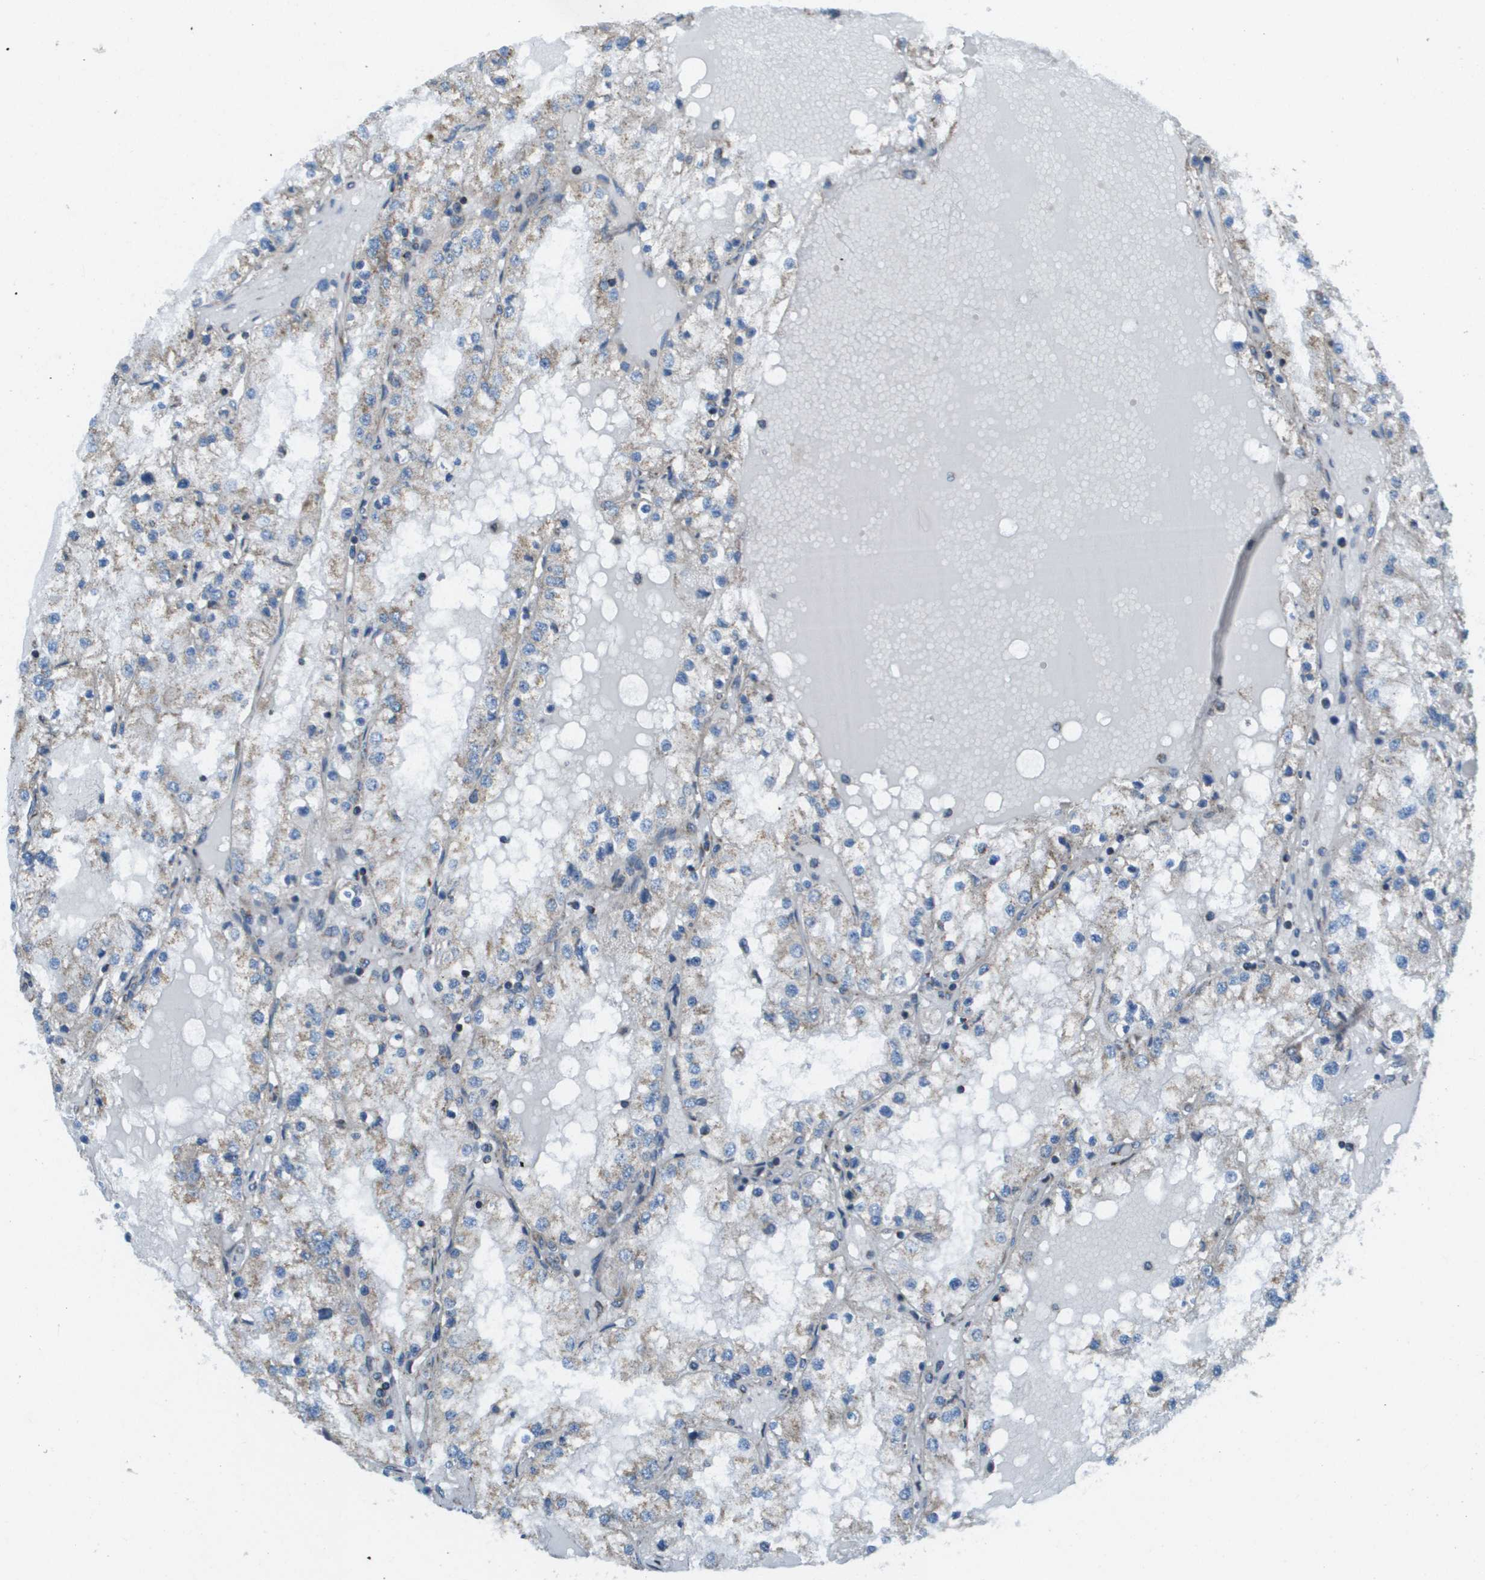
{"staining": {"intensity": "moderate", "quantity": "25%-75%", "location": "cytoplasmic/membranous"}, "tissue": "renal cancer", "cell_type": "Tumor cells", "image_type": "cancer", "snomed": [{"axis": "morphology", "description": "Adenocarcinoma, NOS"}, {"axis": "topography", "description": "Kidney"}], "caption": "High-power microscopy captured an immunohistochemistry histopathology image of renal cancer (adenocarcinoma), revealing moderate cytoplasmic/membranous expression in approximately 25%-75% of tumor cells.", "gene": "TAOK3", "patient": {"sex": "male", "age": 68}}